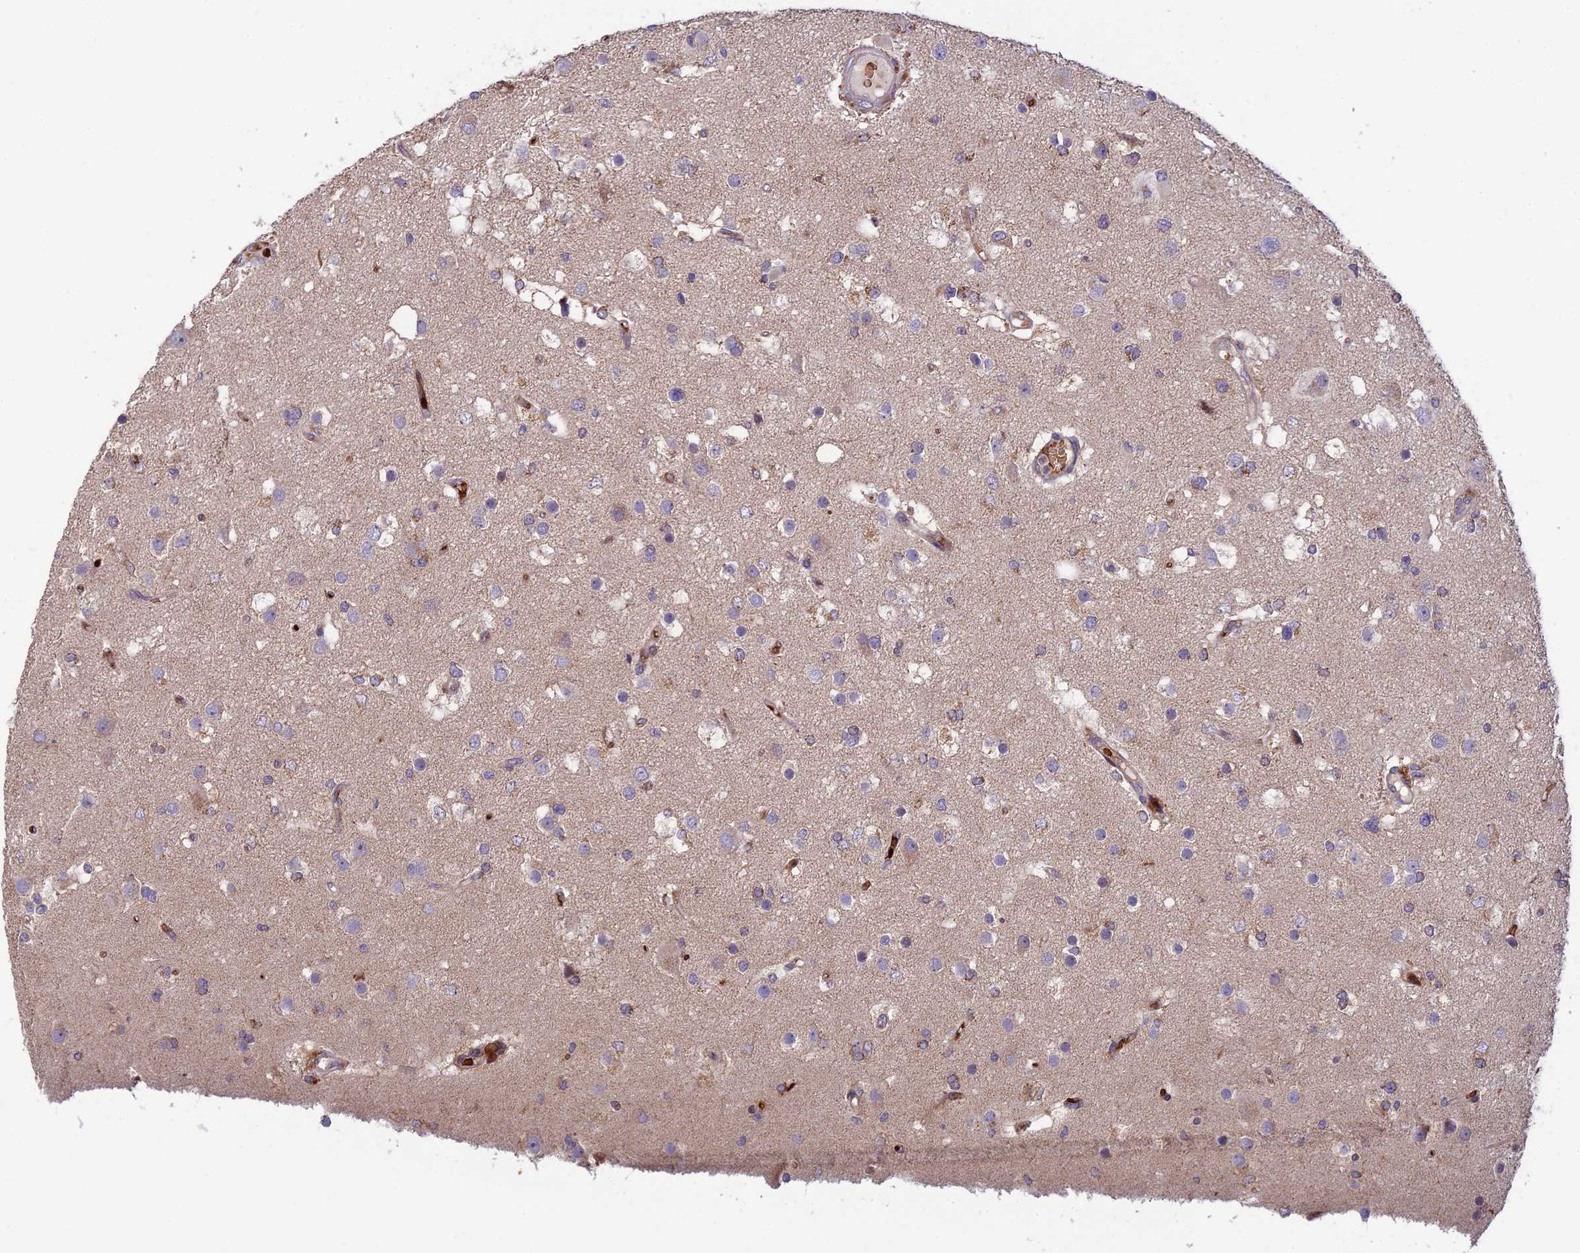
{"staining": {"intensity": "weak", "quantity": "<25%", "location": "cytoplasmic/membranous"}, "tissue": "glioma", "cell_type": "Tumor cells", "image_type": "cancer", "snomed": [{"axis": "morphology", "description": "Glioma, malignant, High grade"}, {"axis": "topography", "description": "Brain"}], "caption": "A micrograph of glioma stained for a protein demonstrates no brown staining in tumor cells.", "gene": "UFSP2", "patient": {"sex": "male", "age": 53}}